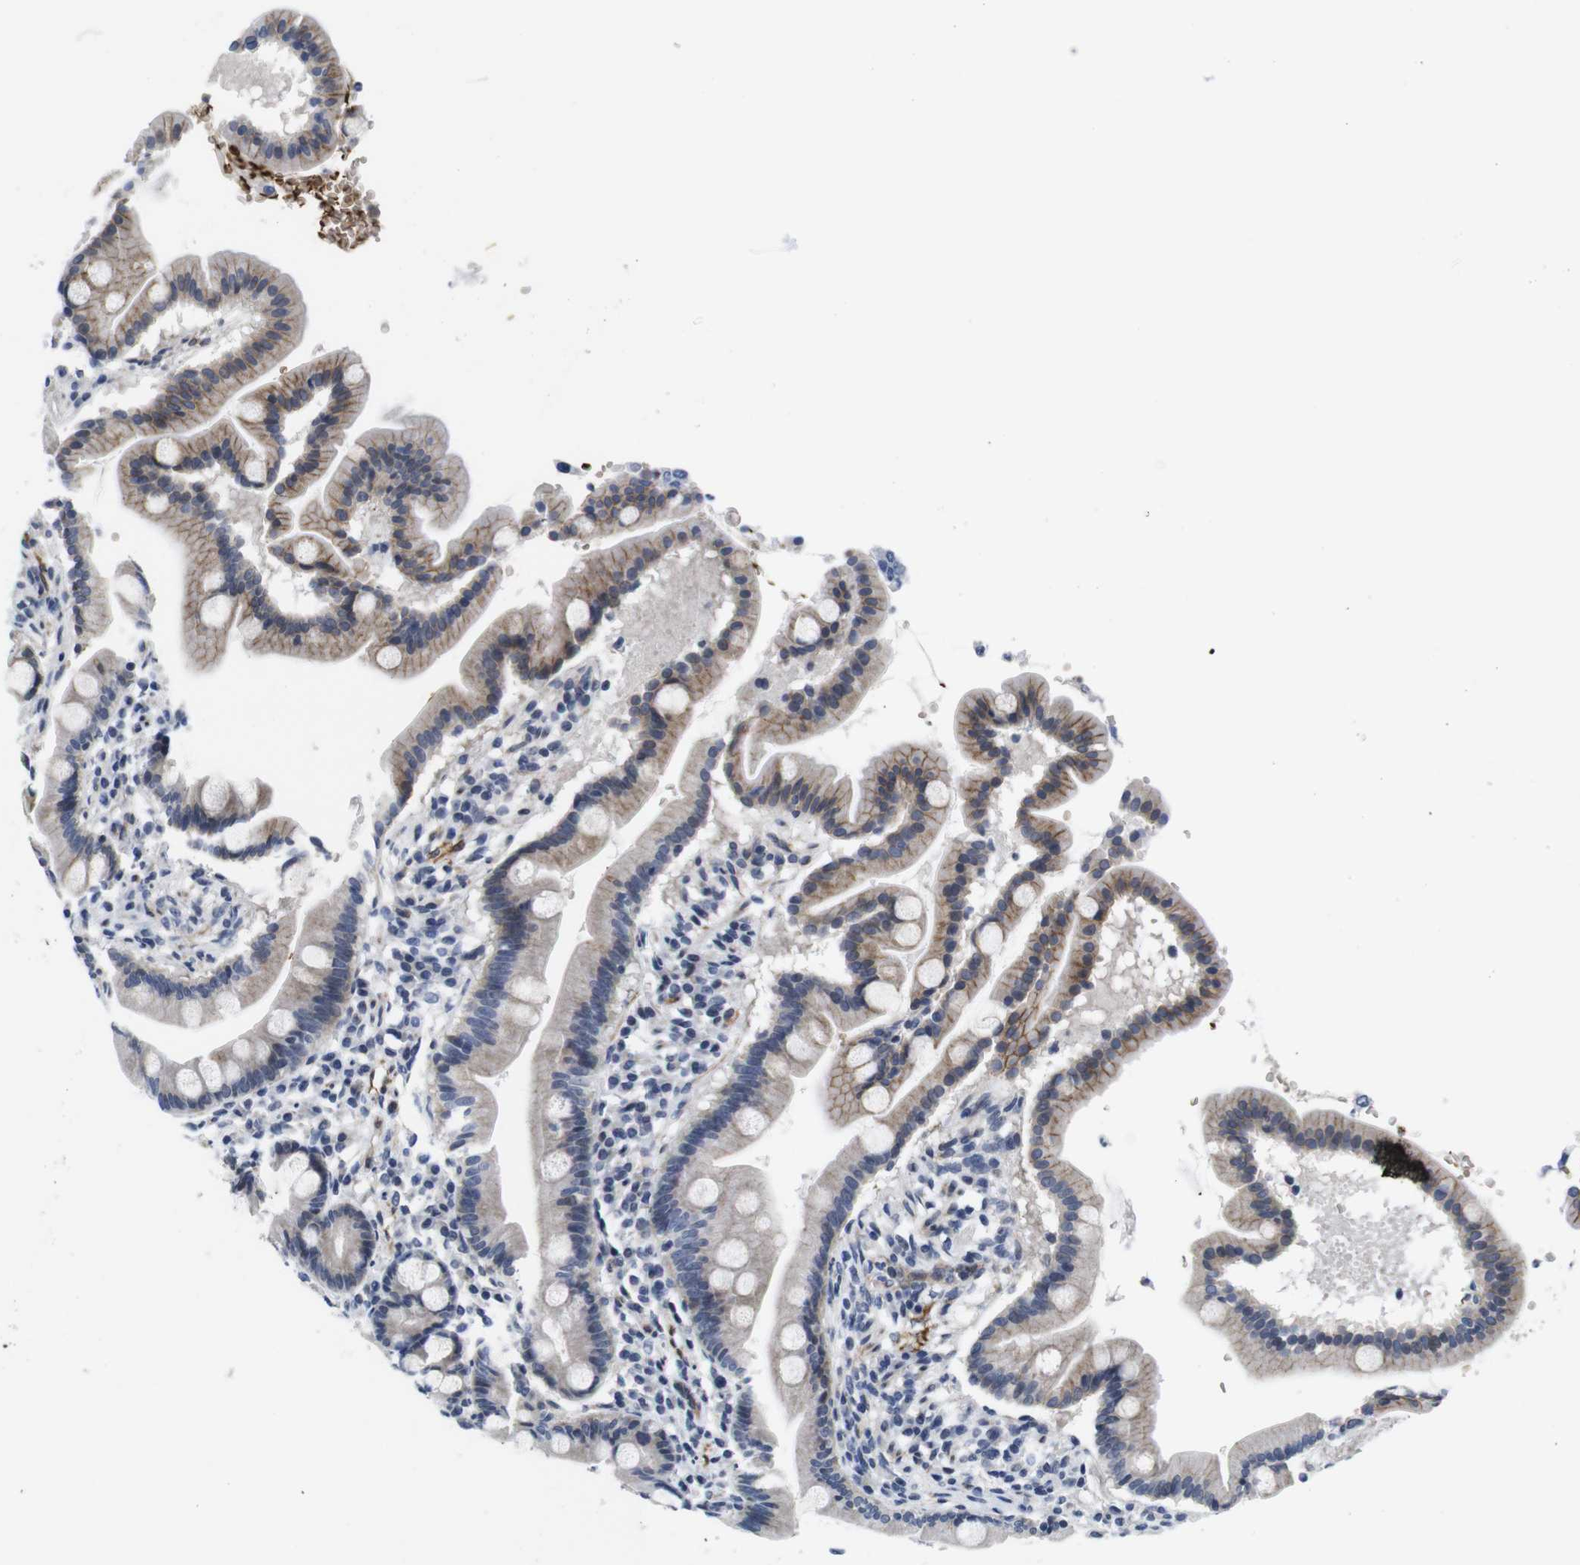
{"staining": {"intensity": "moderate", "quantity": "25%-75%", "location": "cytoplasmic/membranous"}, "tissue": "duodenum", "cell_type": "Glandular cells", "image_type": "normal", "snomed": [{"axis": "morphology", "description": "Normal tissue, NOS"}, {"axis": "topography", "description": "Duodenum"}], "caption": "Immunohistochemistry (IHC) micrograph of normal duodenum stained for a protein (brown), which exhibits medium levels of moderate cytoplasmic/membranous expression in about 25%-75% of glandular cells.", "gene": "SOCS3", "patient": {"sex": "male", "age": 50}}